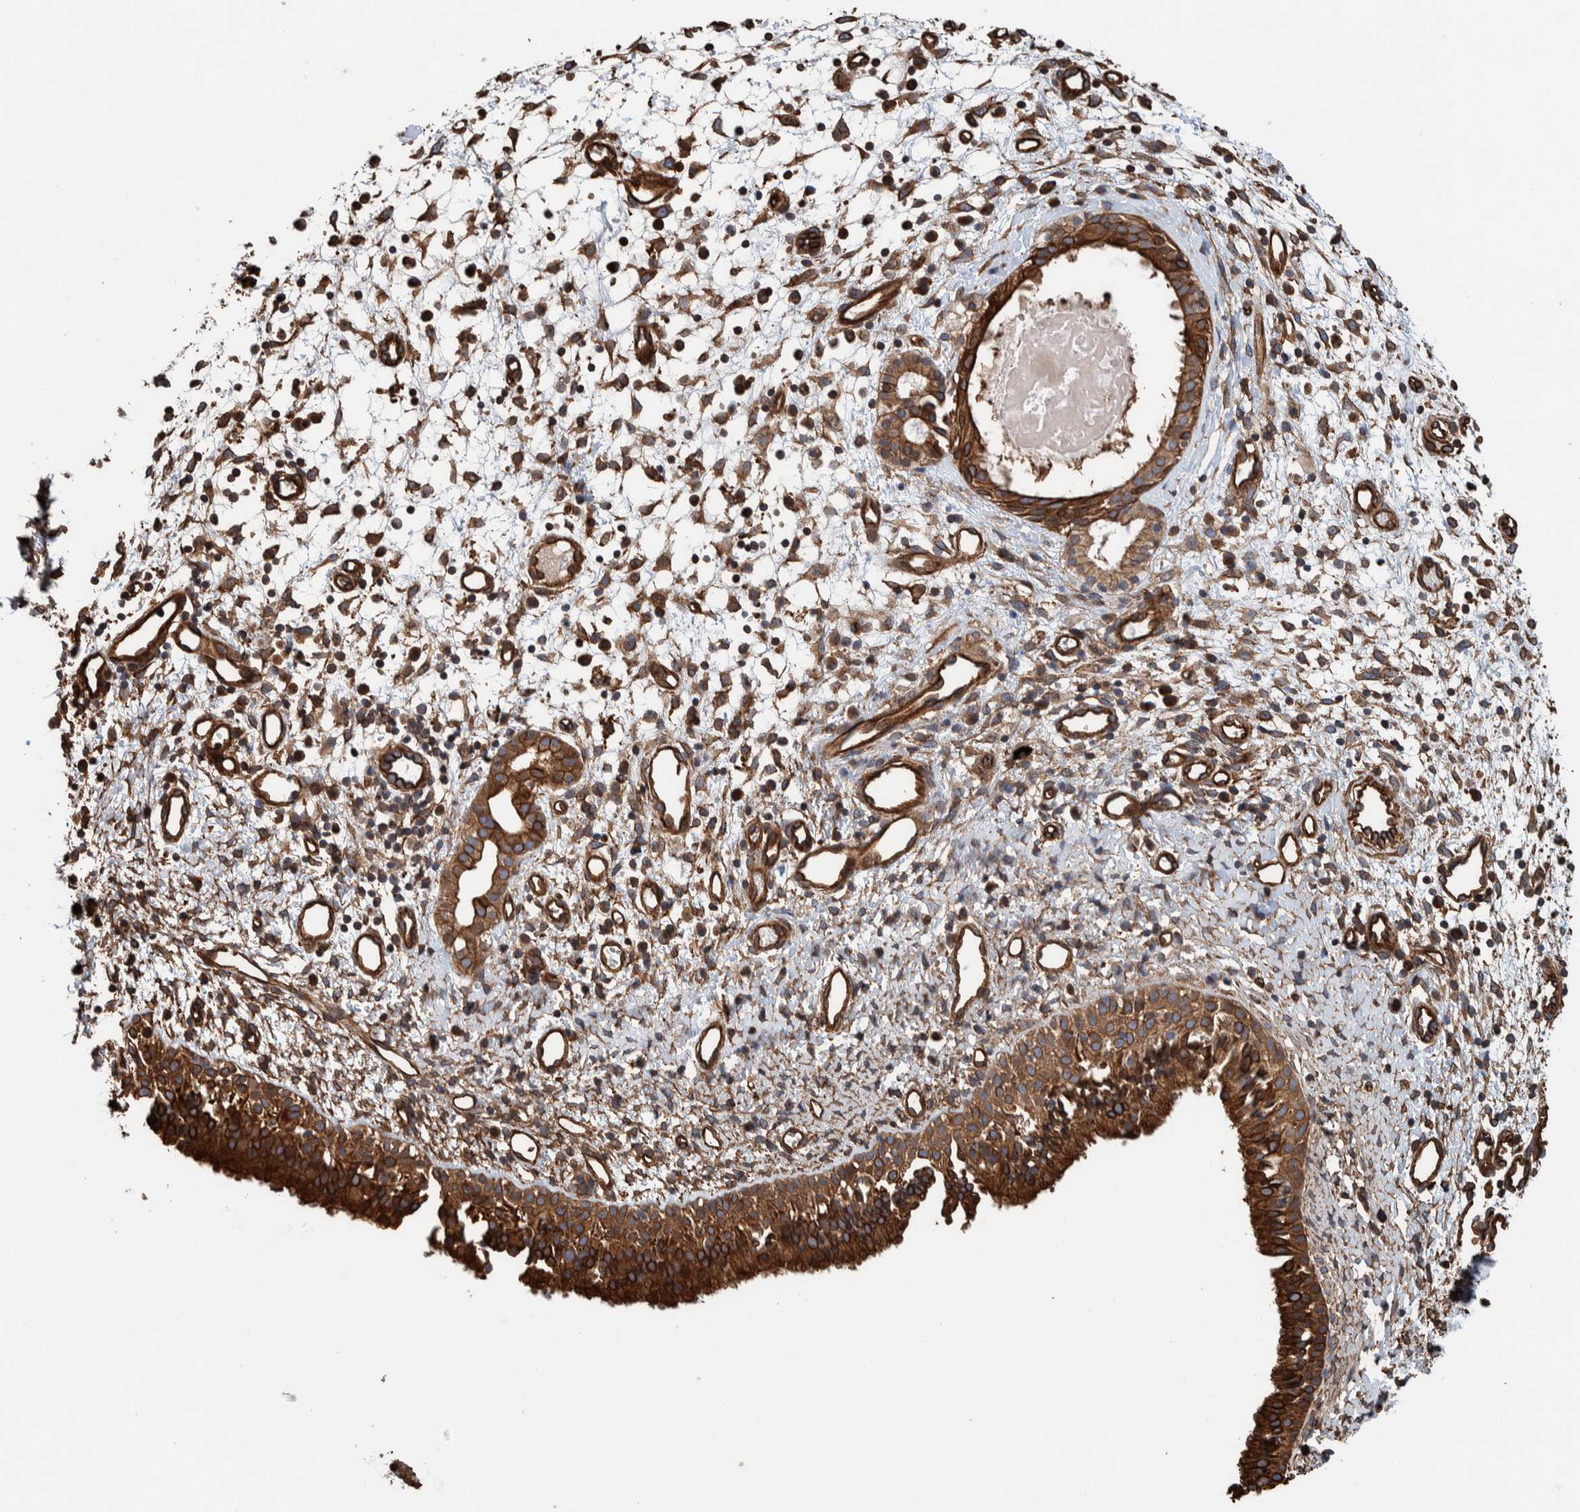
{"staining": {"intensity": "strong", "quantity": ">75%", "location": "cytoplasmic/membranous"}, "tissue": "nasopharynx", "cell_type": "Respiratory epithelial cells", "image_type": "normal", "snomed": [{"axis": "morphology", "description": "Normal tissue, NOS"}, {"axis": "topography", "description": "Nasopharynx"}], "caption": "A micrograph of human nasopharynx stained for a protein displays strong cytoplasmic/membranous brown staining in respiratory epithelial cells. (brown staining indicates protein expression, while blue staining denotes nuclei).", "gene": "PKD1L1", "patient": {"sex": "male", "age": 22}}